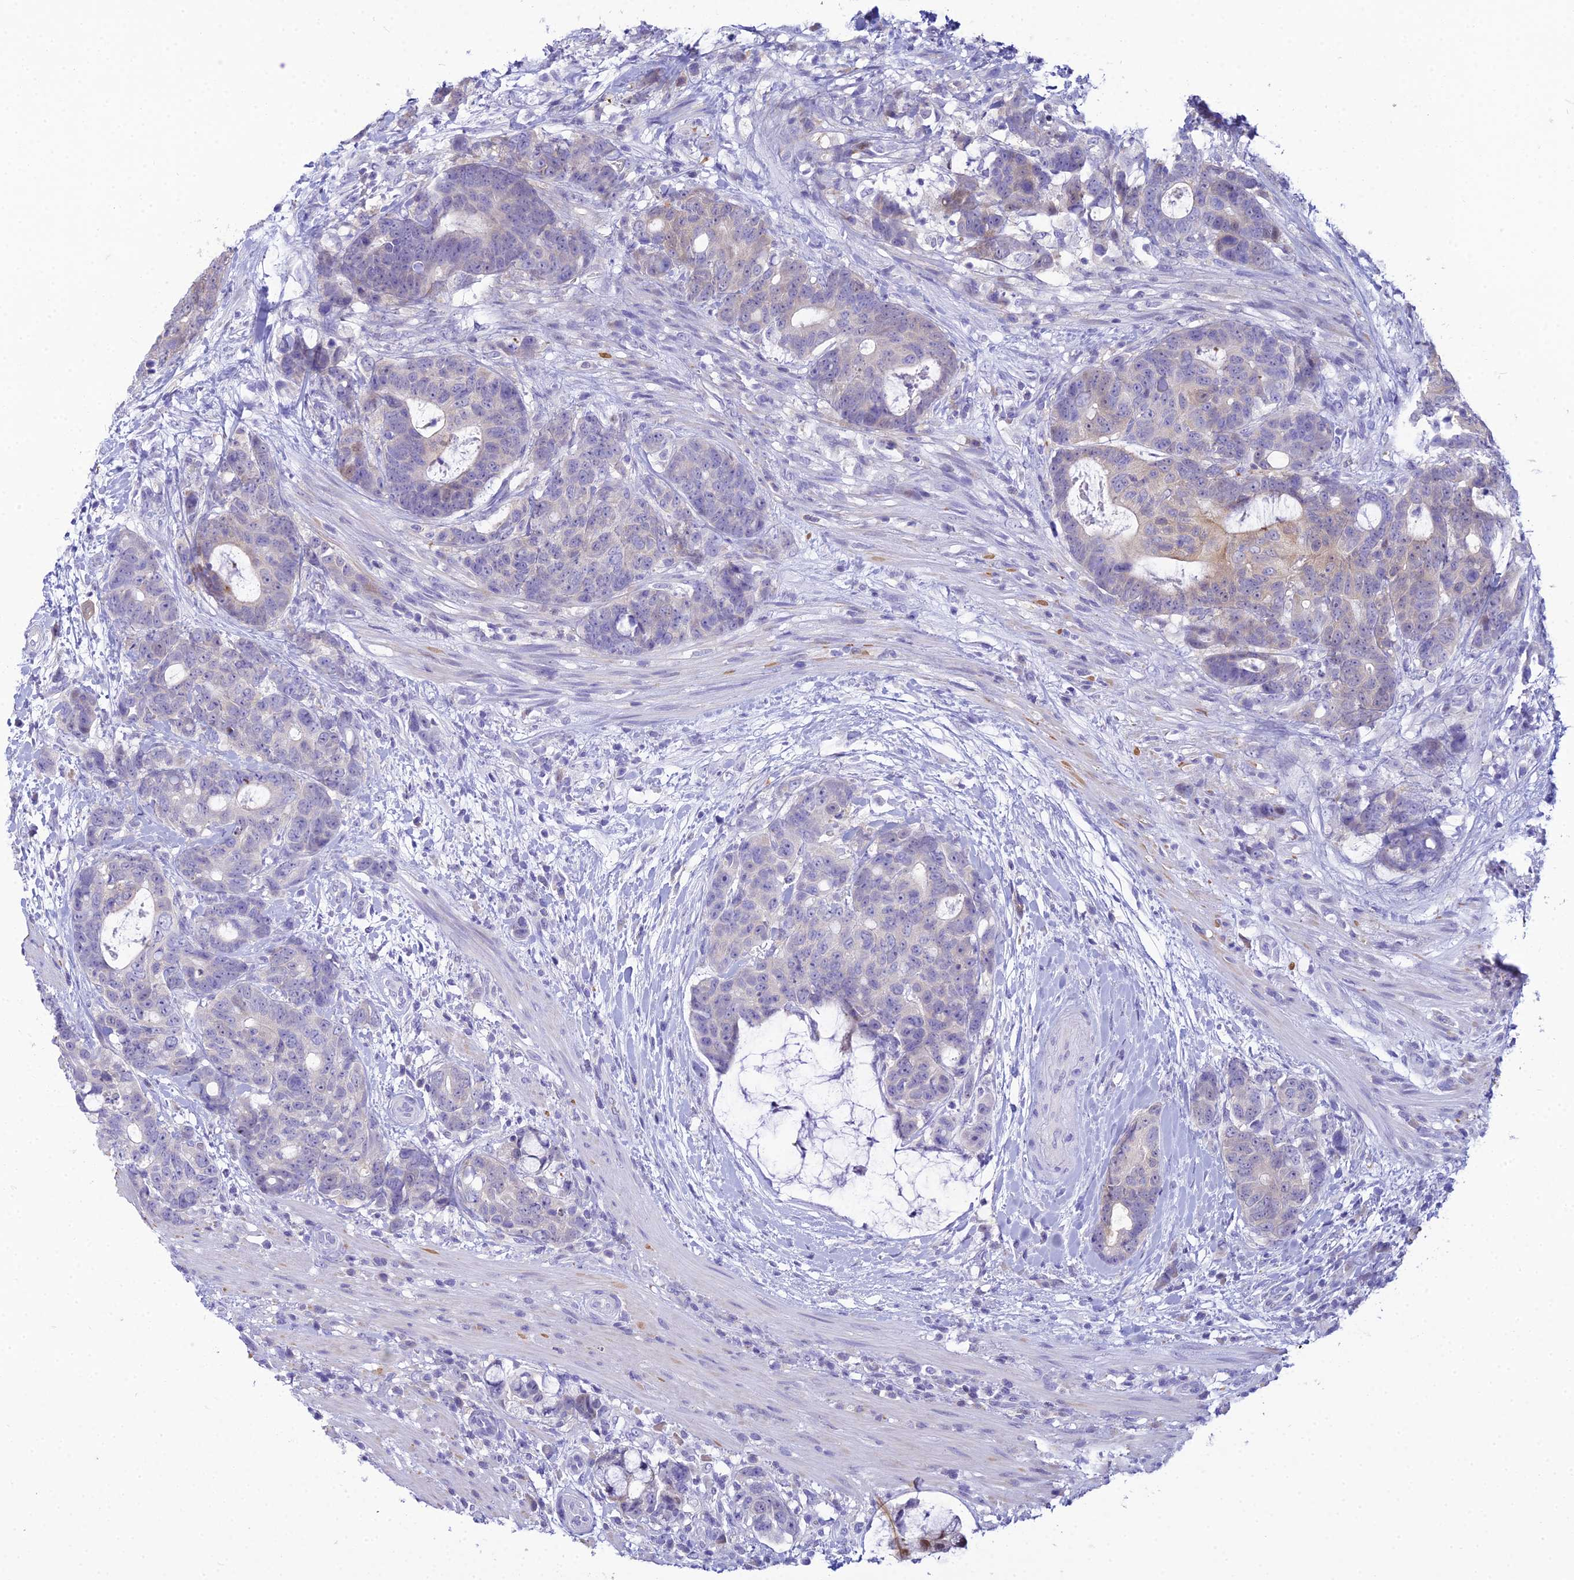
{"staining": {"intensity": "weak", "quantity": "<25%", "location": "cytoplasmic/membranous"}, "tissue": "colorectal cancer", "cell_type": "Tumor cells", "image_type": "cancer", "snomed": [{"axis": "morphology", "description": "Adenocarcinoma, NOS"}, {"axis": "topography", "description": "Colon"}], "caption": "Immunohistochemical staining of adenocarcinoma (colorectal) displays no significant positivity in tumor cells. (Immunohistochemistry (ihc), brightfield microscopy, high magnification).", "gene": "ZMIZ1", "patient": {"sex": "female", "age": 82}}